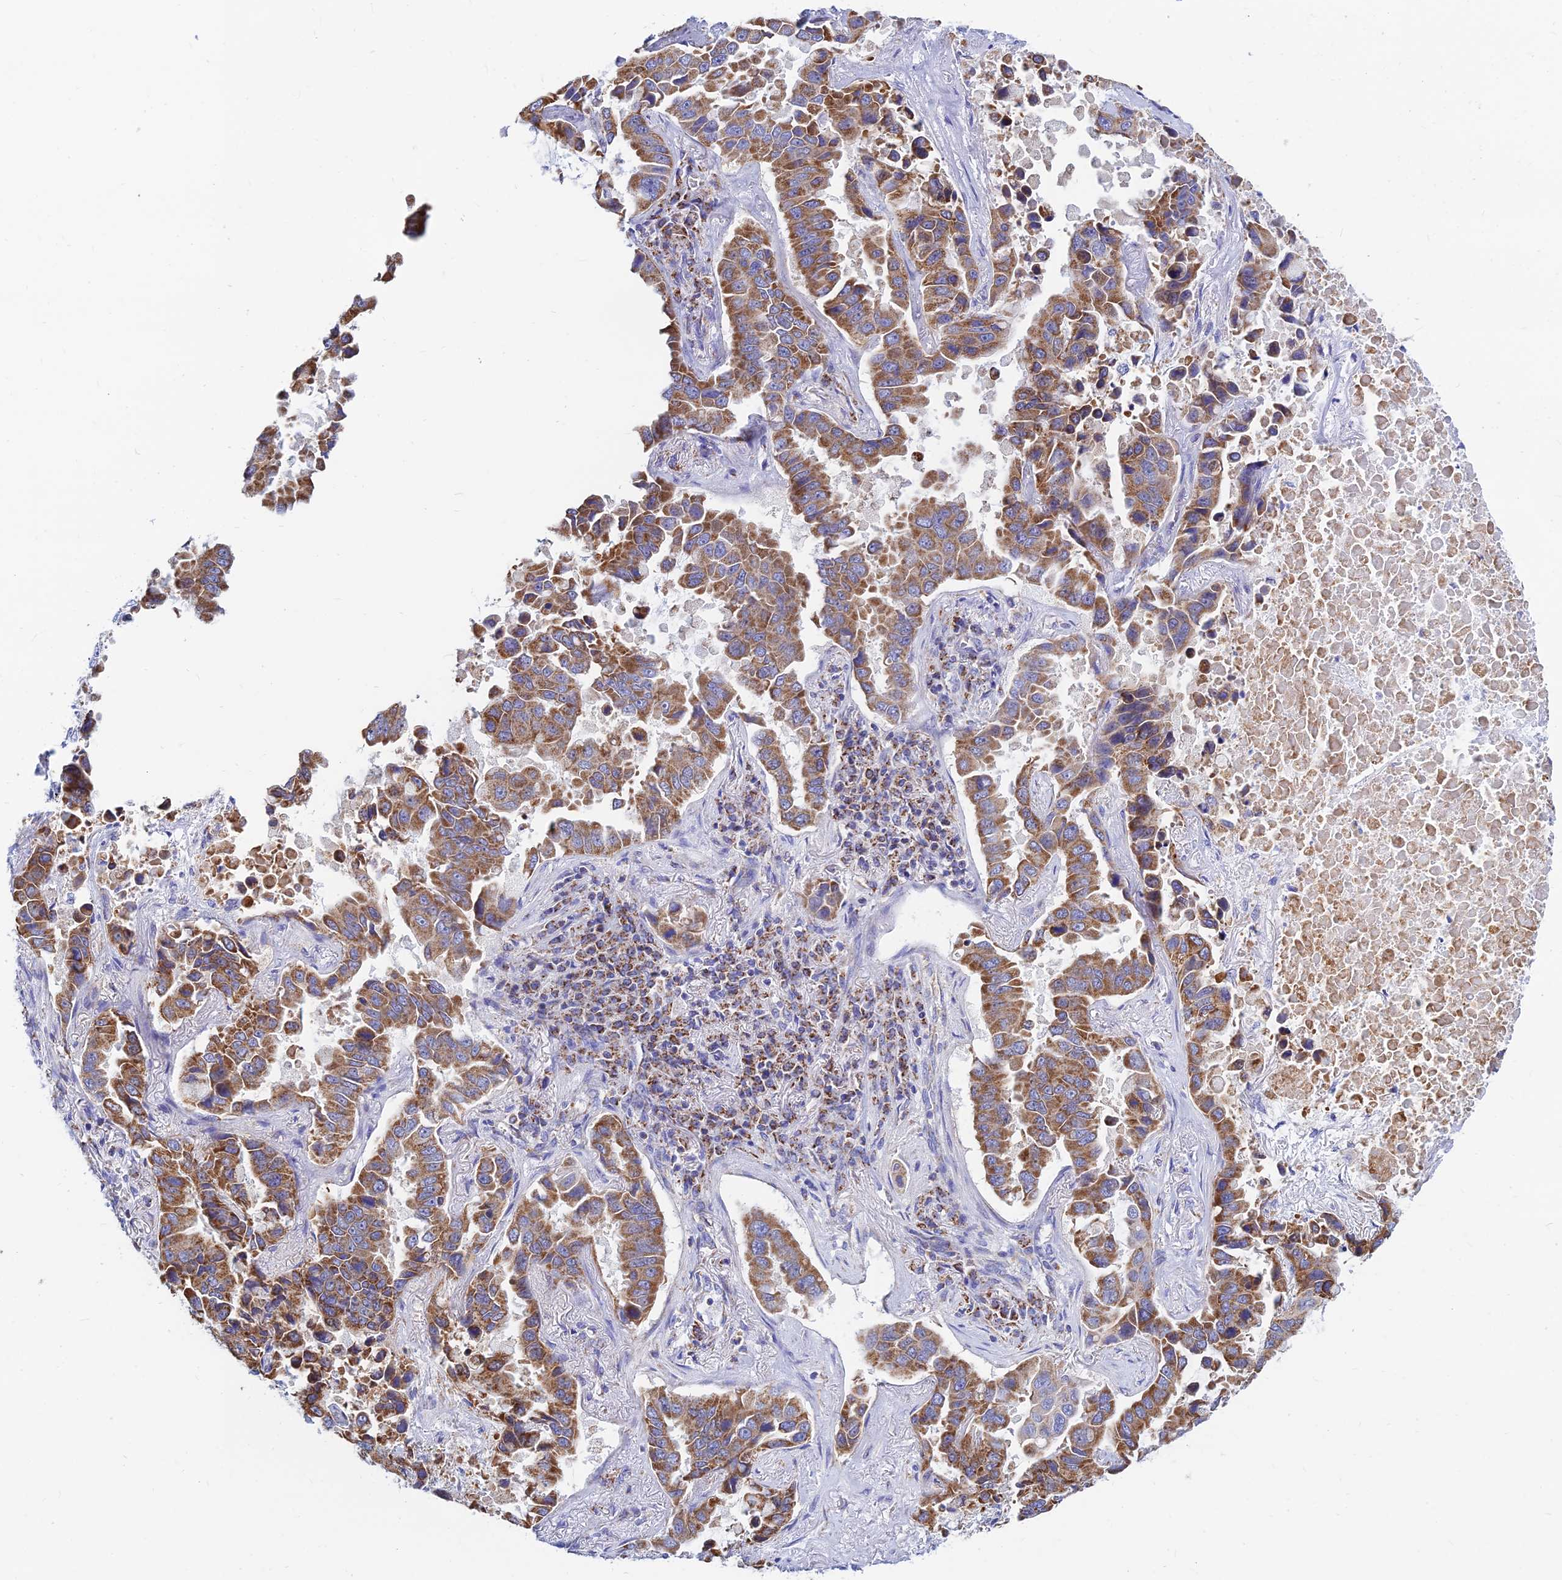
{"staining": {"intensity": "moderate", "quantity": ">75%", "location": "cytoplasmic/membranous"}, "tissue": "lung cancer", "cell_type": "Tumor cells", "image_type": "cancer", "snomed": [{"axis": "morphology", "description": "Adenocarcinoma, NOS"}, {"axis": "topography", "description": "Lung"}], "caption": "DAB (3,3'-diaminobenzidine) immunohistochemical staining of human lung adenocarcinoma reveals moderate cytoplasmic/membranous protein positivity in approximately >75% of tumor cells.", "gene": "MGST1", "patient": {"sex": "male", "age": 64}}